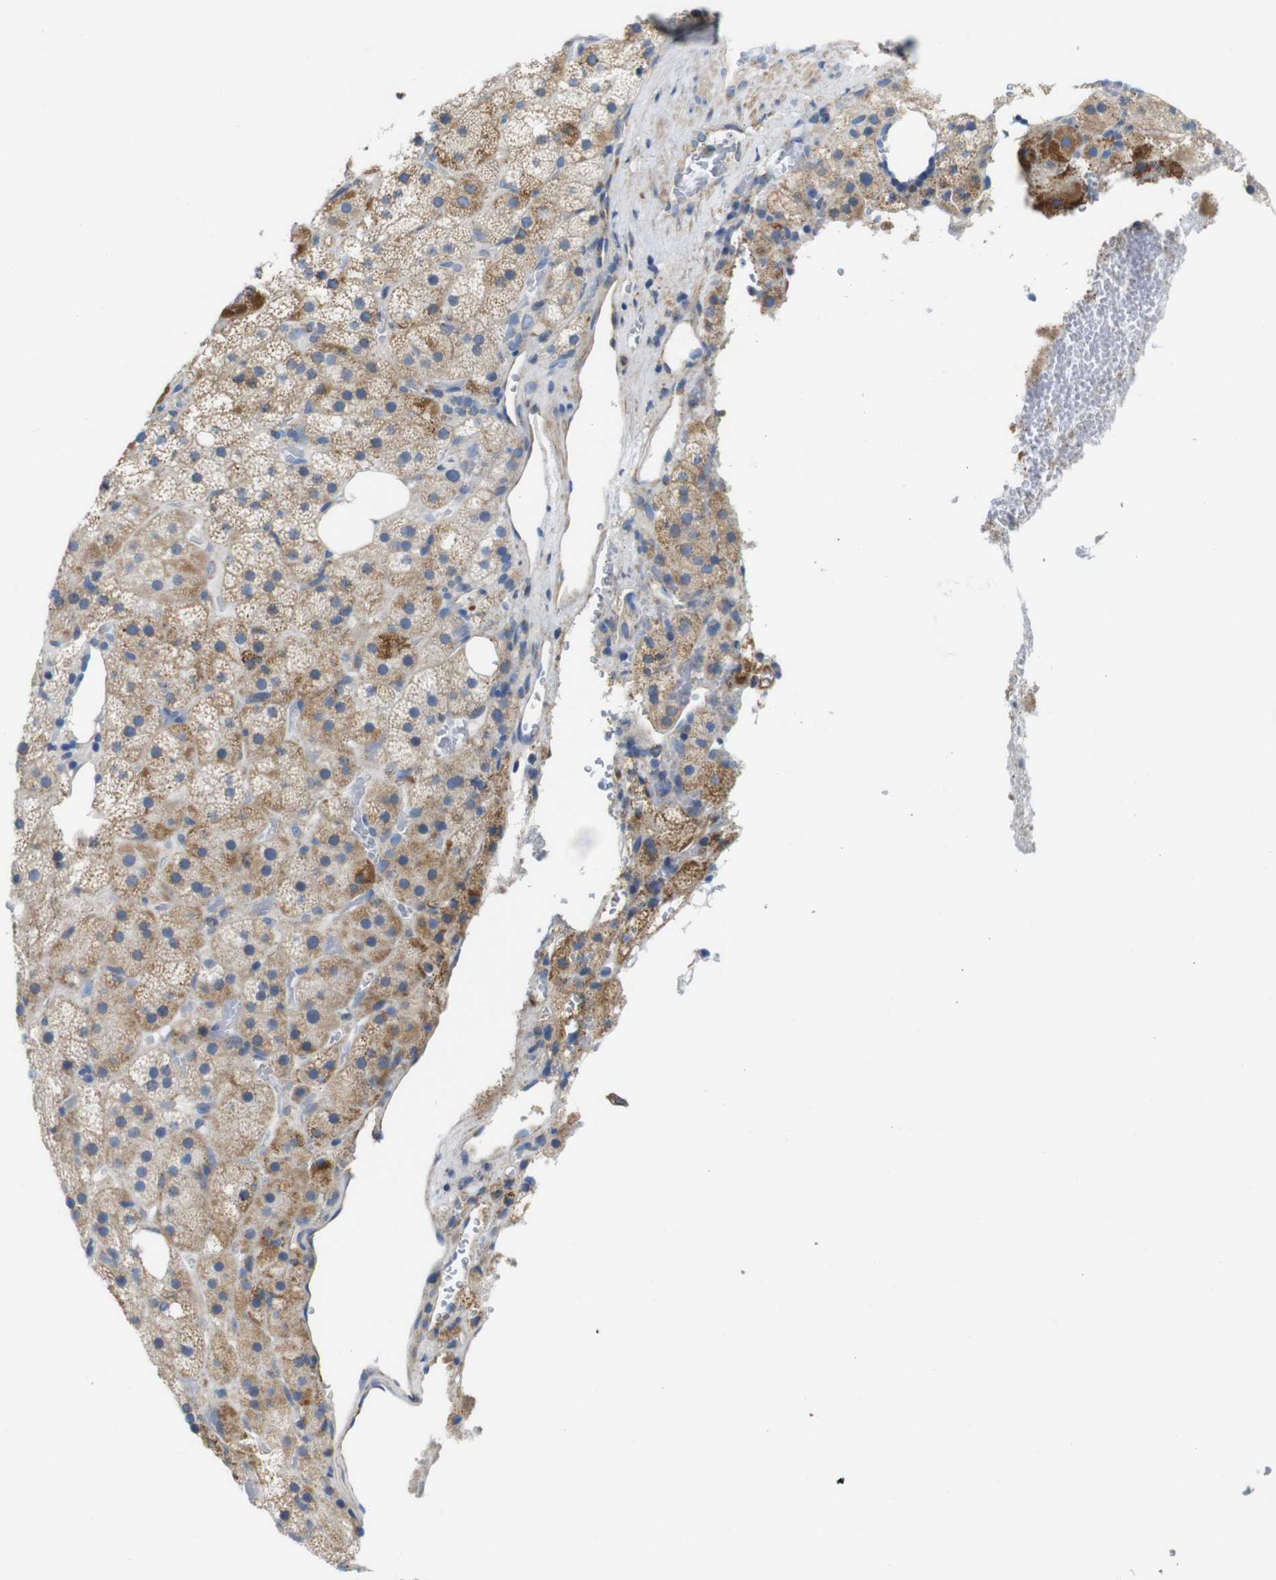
{"staining": {"intensity": "moderate", "quantity": ">75%", "location": "cytoplasmic/membranous"}, "tissue": "adrenal gland", "cell_type": "Glandular cells", "image_type": "normal", "snomed": [{"axis": "morphology", "description": "Normal tissue, NOS"}, {"axis": "topography", "description": "Adrenal gland"}], "caption": "IHC of unremarkable adrenal gland shows medium levels of moderate cytoplasmic/membranous staining in approximately >75% of glandular cells.", "gene": "PDCD1LG2", "patient": {"sex": "female", "age": 59}}